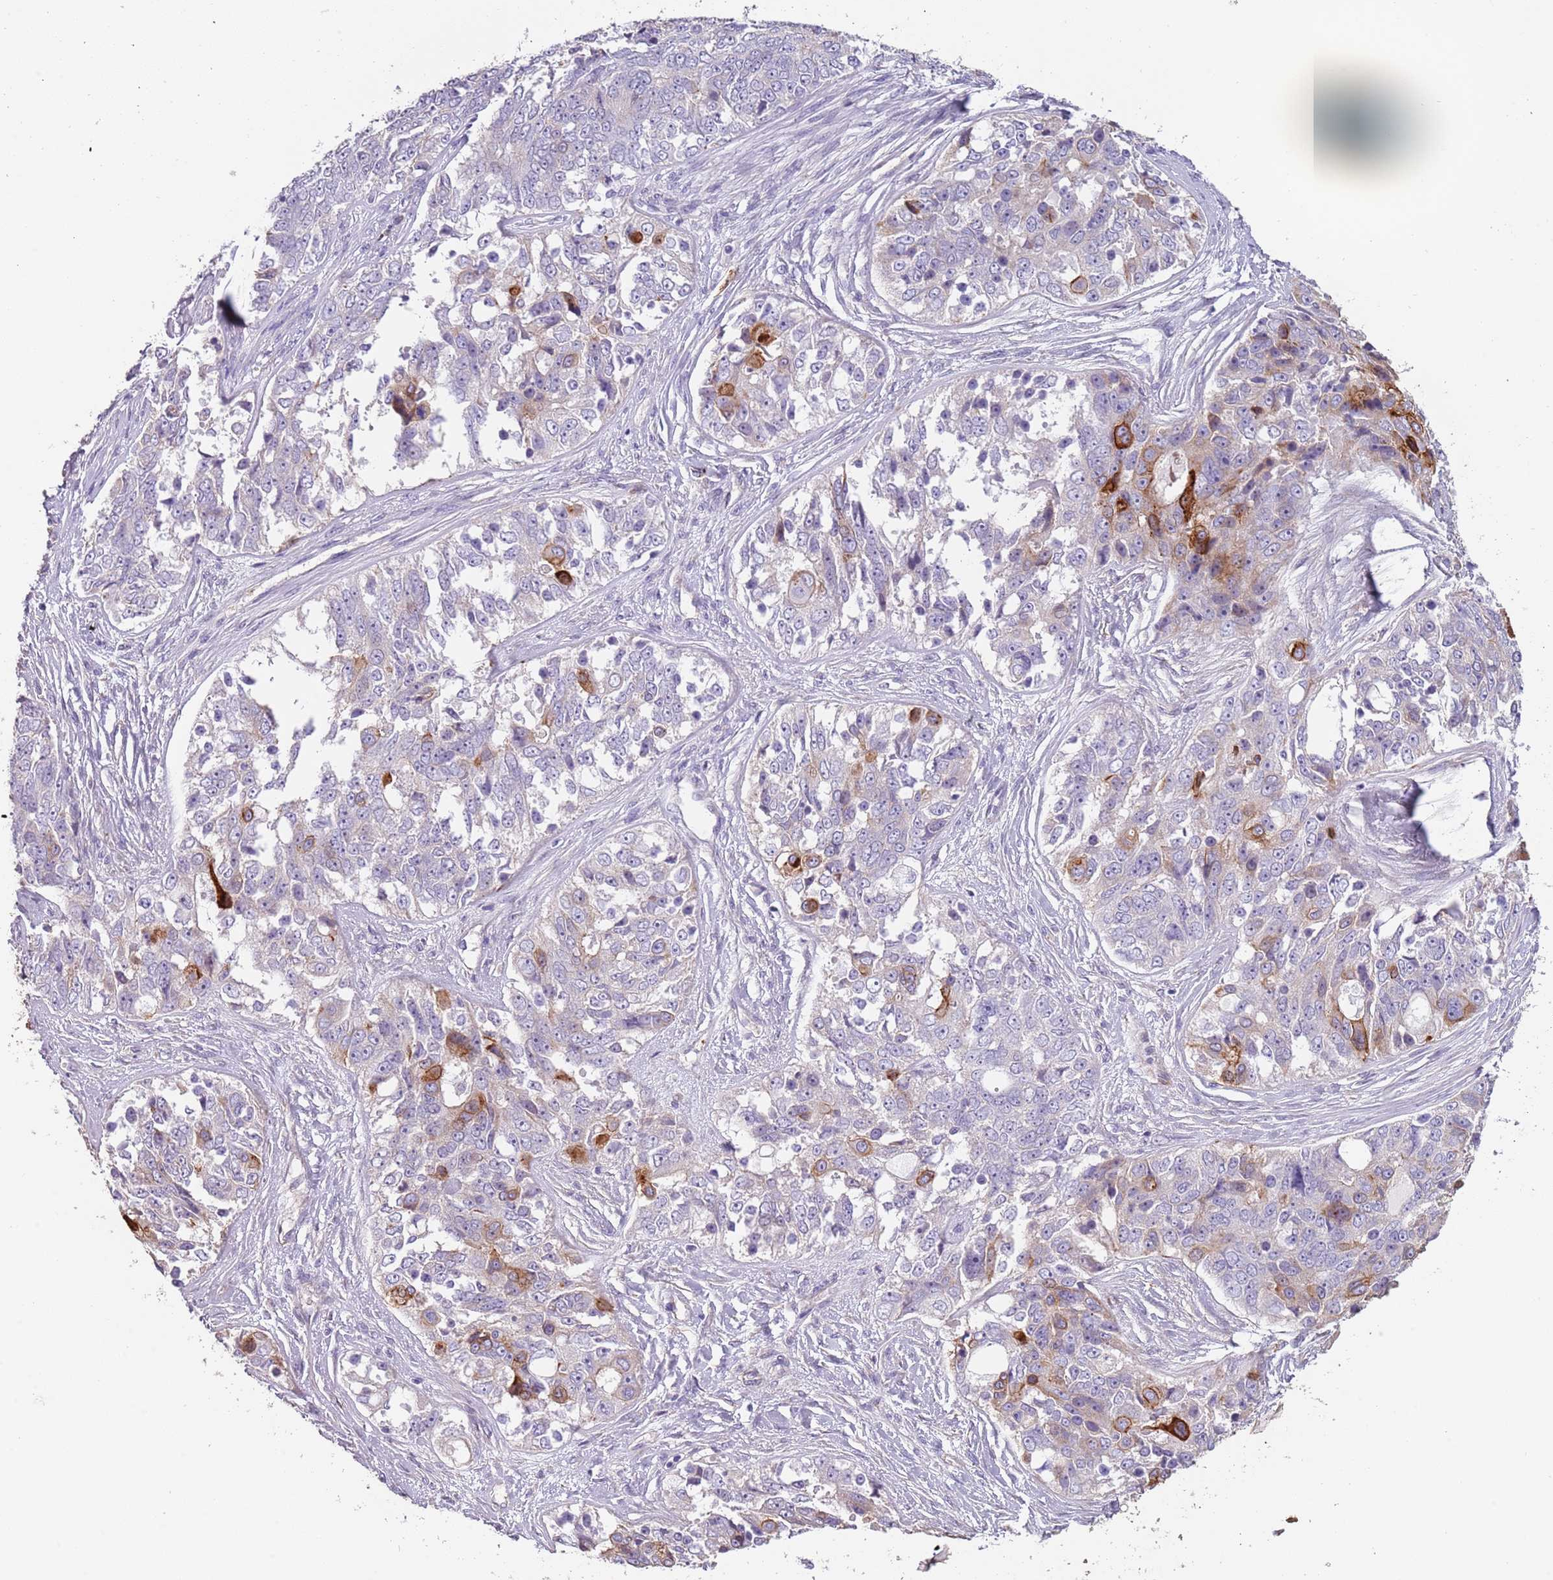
{"staining": {"intensity": "moderate", "quantity": "<25%", "location": "cytoplasmic/membranous"}, "tissue": "ovarian cancer", "cell_type": "Tumor cells", "image_type": "cancer", "snomed": [{"axis": "morphology", "description": "Carcinoma, endometroid"}, {"axis": "topography", "description": "Ovary"}], "caption": "Immunohistochemical staining of endometroid carcinoma (ovarian) shows low levels of moderate cytoplasmic/membranous protein staining in about <25% of tumor cells. The protein is shown in brown color, while the nuclei are stained blue.", "gene": "NBPF3", "patient": {"sex": "female", "age": 51}}